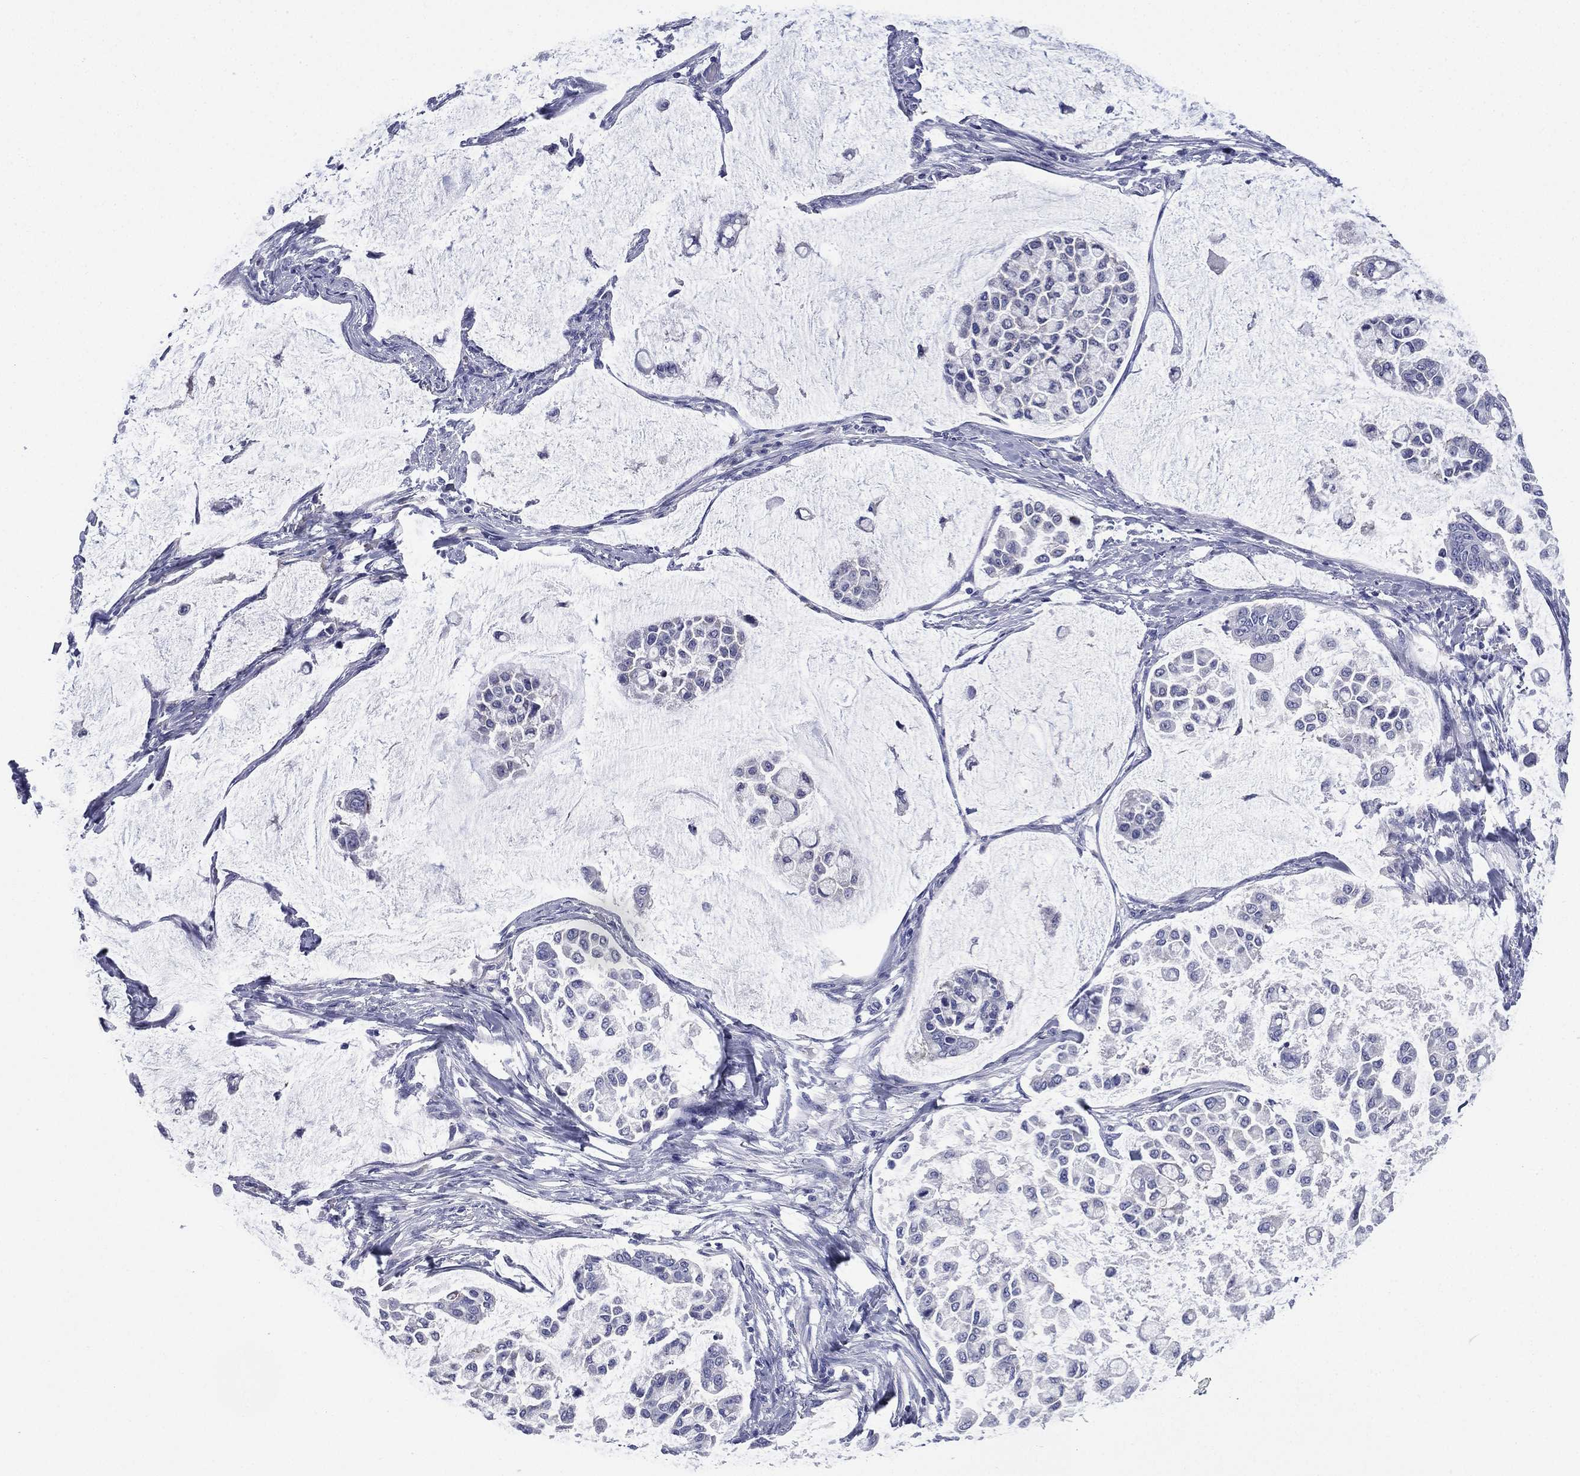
{"staining": {"intensity": "negative", "quantity": "none", "location": "none"}, "tissue": "stomach cancer", "cell_type": "Tumor cells", "image_type": "cancer", "snomed": [{"axis": "morphology", "description": "Adenocarcinoma, NOS"}, {"axis": "topography", "description": "Stomach"}], "caption": "A high-resolution micrograph shows IHC staining of stomach cancer, which exhibits no significant positivity in tumor cells.", "gene": "FCER2", "patient": {"sex": "male", "age": 82}}